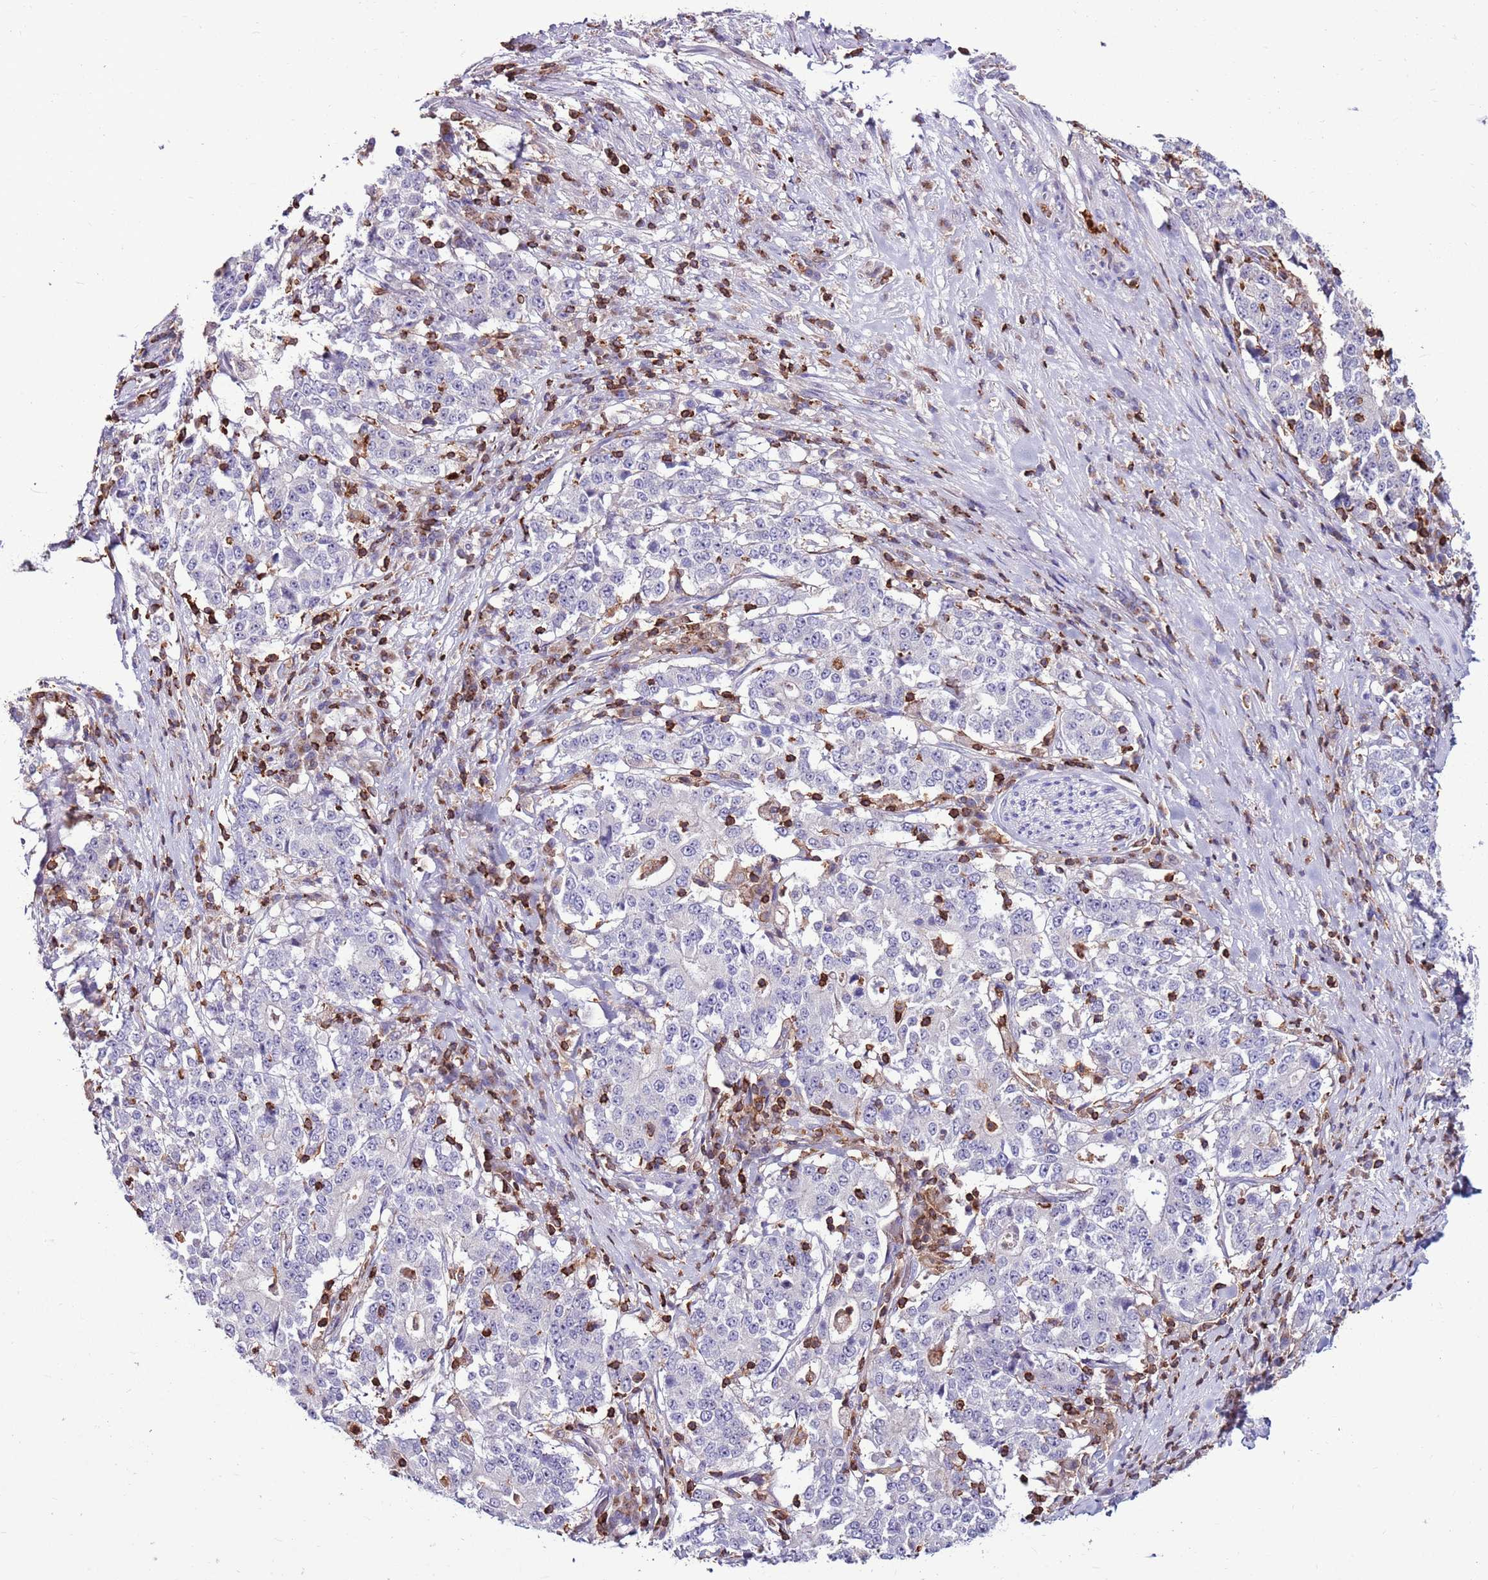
{"staining": {"intensity": "negative", "quantity": "none", "location": "none"}, "tissue": "stomach cancer", "cell_type": "Tumor cells", "image_type": "cancer", "snomed": [{"axis": "morphology", "description": "Adenocarcinoma, NOS"}, {"axis": "topography", "description": "Stomach"}], "caption": "This is an IHC micrograph of stomach cancer. There is no expression in tumor cells.", "gene": "ZSWIM1", "patient": {"sex": "male", "age": 59}}